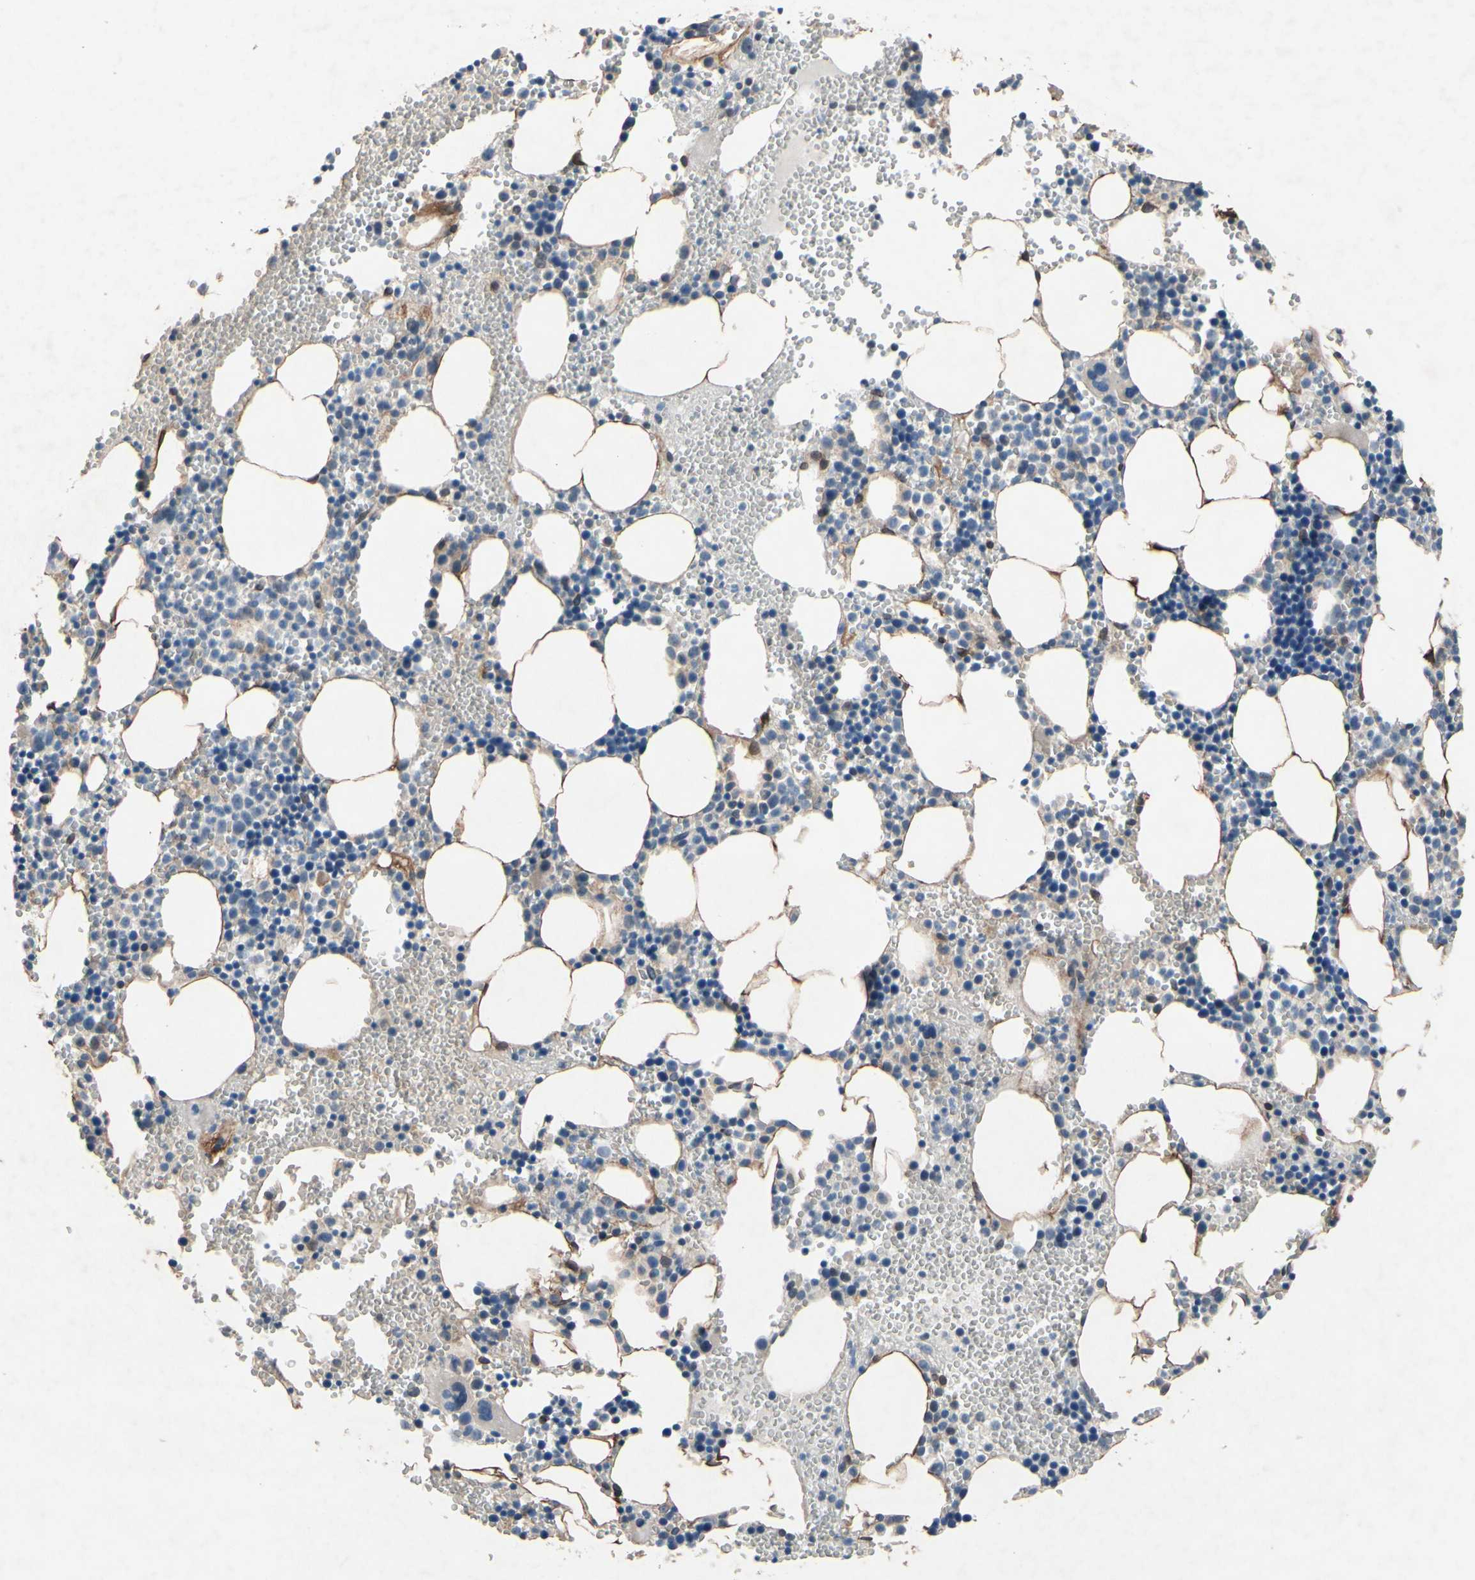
{"staining": {"intensity": "weak", "quantity": "<25%", "location": "cytoplasmic/membranous"}, "tissue": "bone marrow", "cell_type": "Hematopoietic cells", "image_type": "normal", "snomed": [{"axis": "morphology", "description": "Normal tissue, NOS"}, {"axis": "morphology", "description": "Inflammation, NOS"}, {"axis": "topography", "description": "Bone marrow"}], "caption": "Hematopoietic cells show no significant protein expression in benign bone marrow. Brightfield microscopy of IHC stained with DAB (brown) and hematoxylin (blue), captured at high magnification.", "gene": "PRXL2A", "patient": {"sex": "male", "age": 42}}